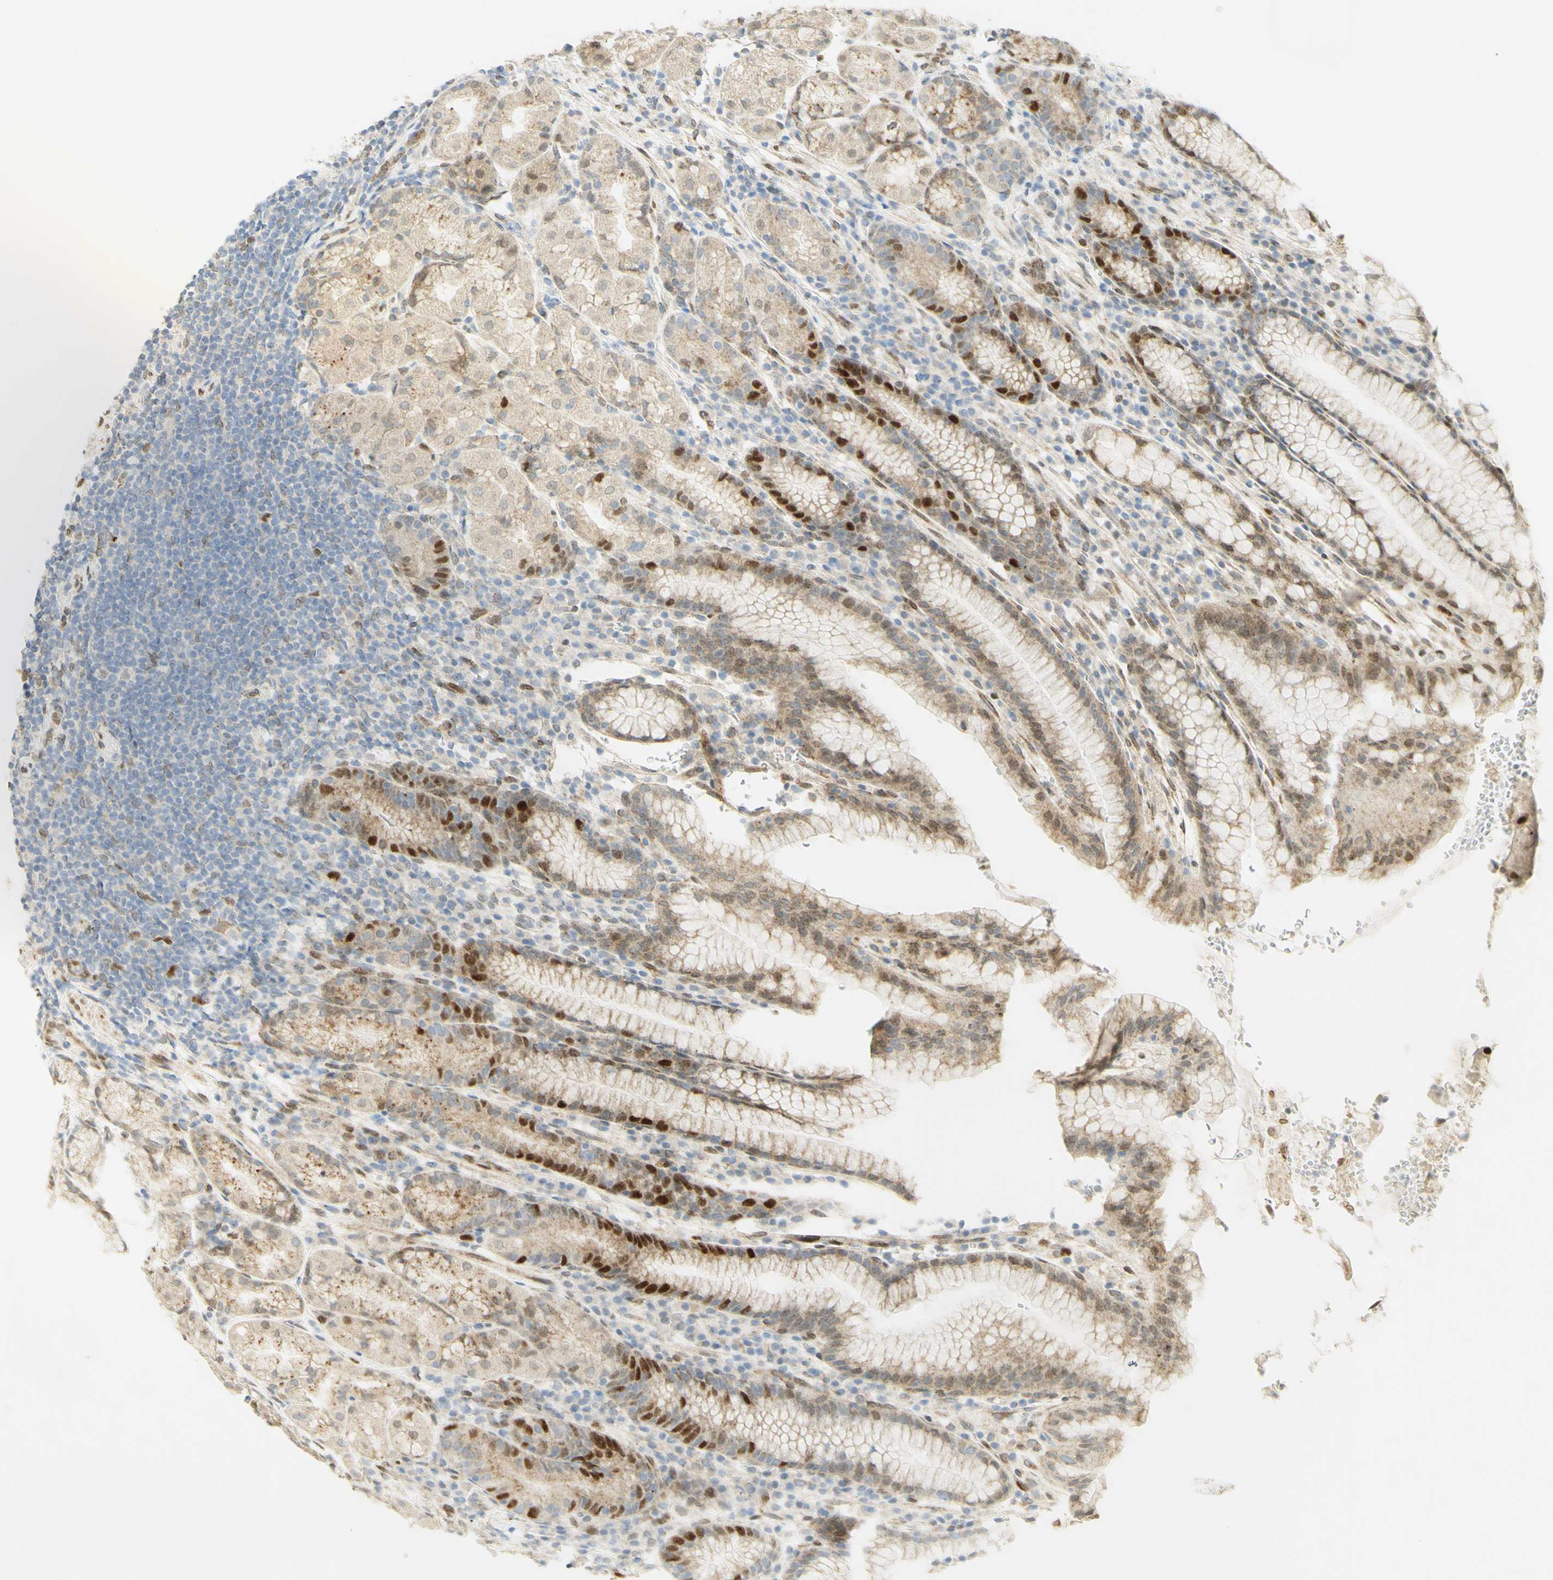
{"staining": {"intensity": "strong", "quantity": "<25%", "location": "nuclear"}, "tissue": "stomach", "cell_type": "Glandular cells", "image_type": "normal", "snomed": [{"axis": "morphology", "description": "Normal tissue, NOS"}, {"axis": "topography", "description": "Stomach, lower"}], "caption": "Immunohistochemical staining of normal human stomach shows <25% levels of strong nuclear protein positivity in approximately <25% of glandular cells.", "gene": "E2F1", "patient": {"sex": "male", "age": 52}}